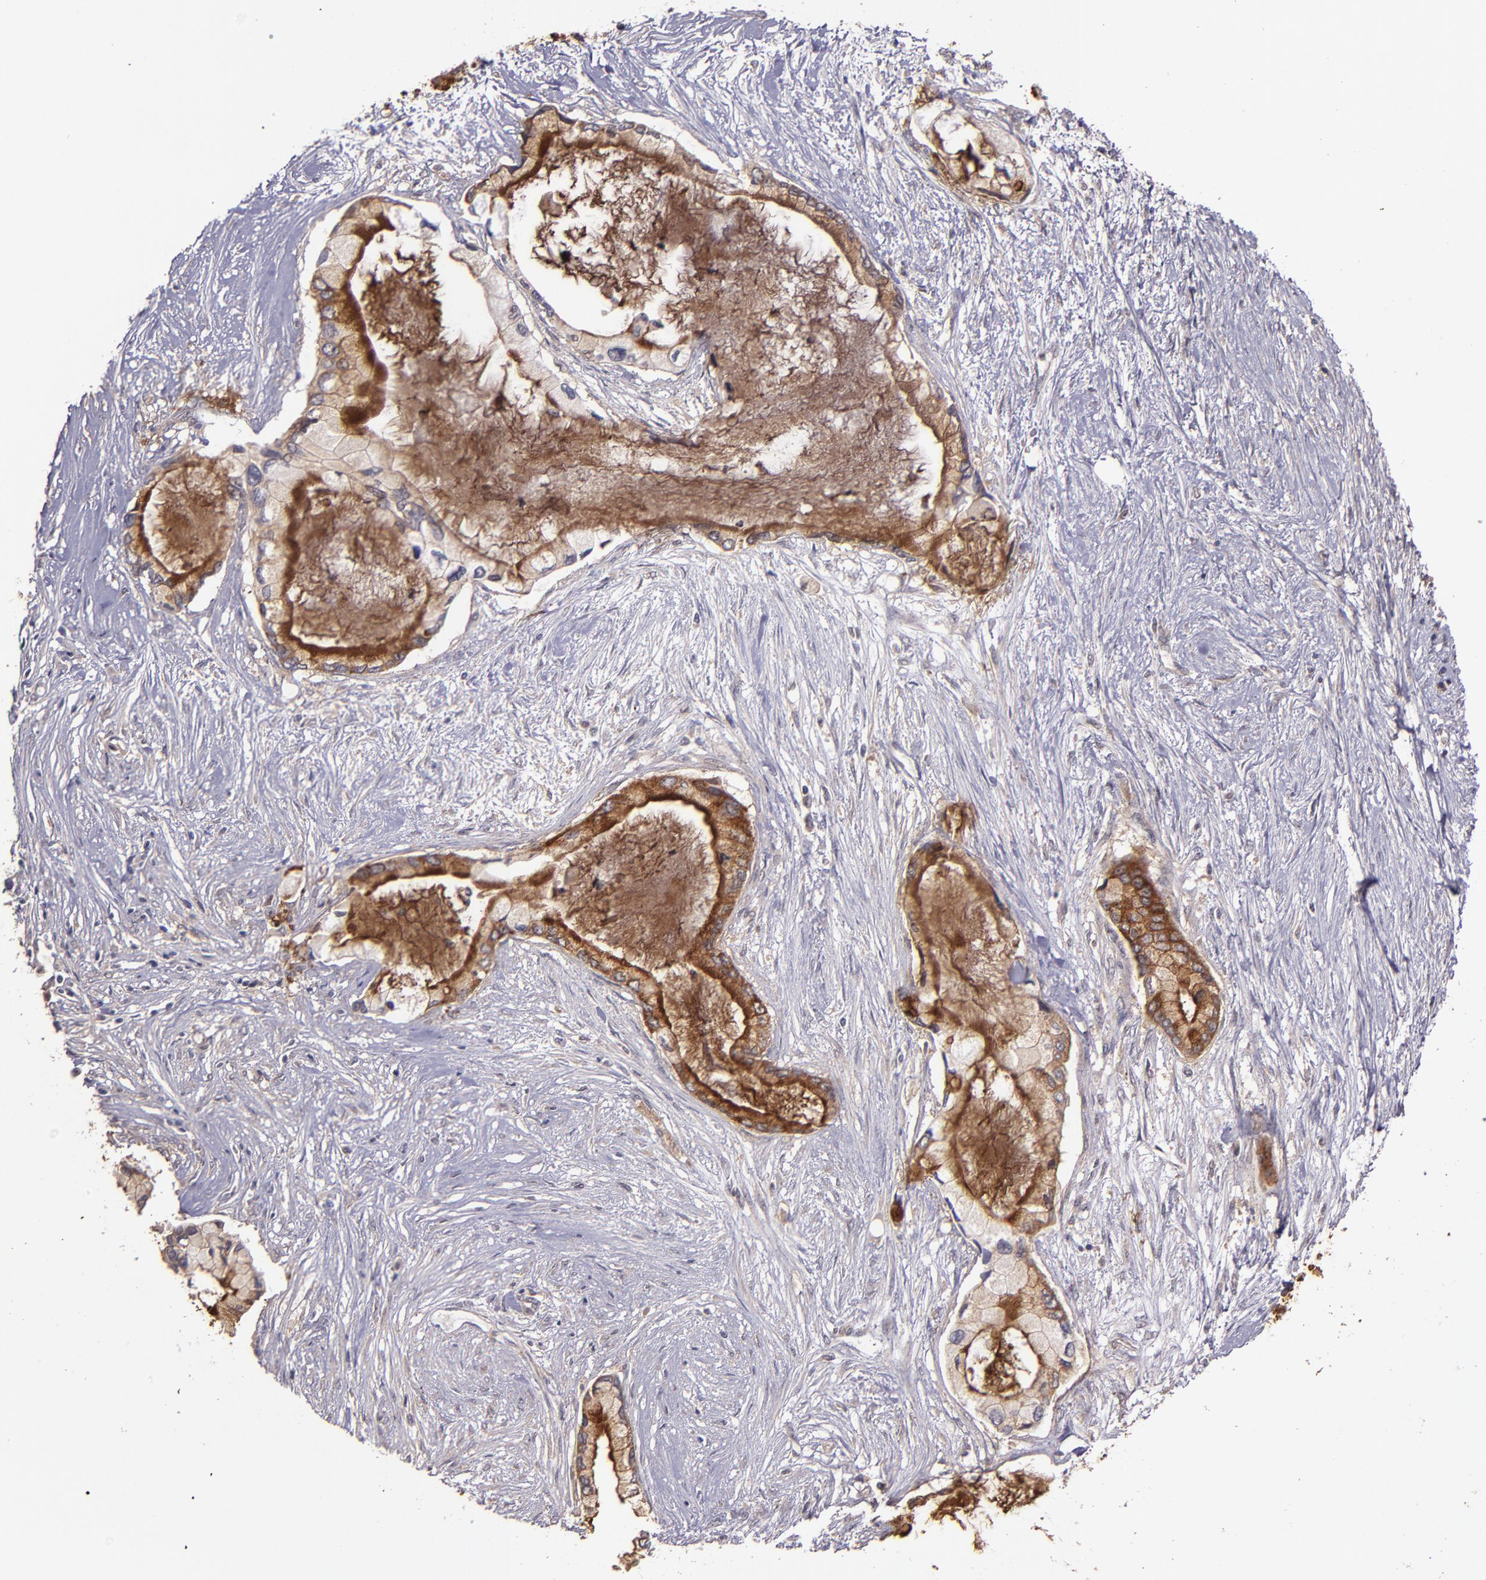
{"staining": {"intensity": "moderate", "quantity": ">75%", "location": "cytoplasmic/membranous"}, "tissue": "pancreatic cancer", "cell_type": "Tumor cells", "image_type": "cancer", "snomed": [{"axis": "morphology", "description": "Adenocarcinoma, NOS"}, {"axis": "topography", "description": "Pancreas"}], "caption": "Pancreatic cancer stained with a protein marker displays moderate staining in tumor cells.", "gene": "FTSJ1", "patient": {"sex": "female", "age": 59}}